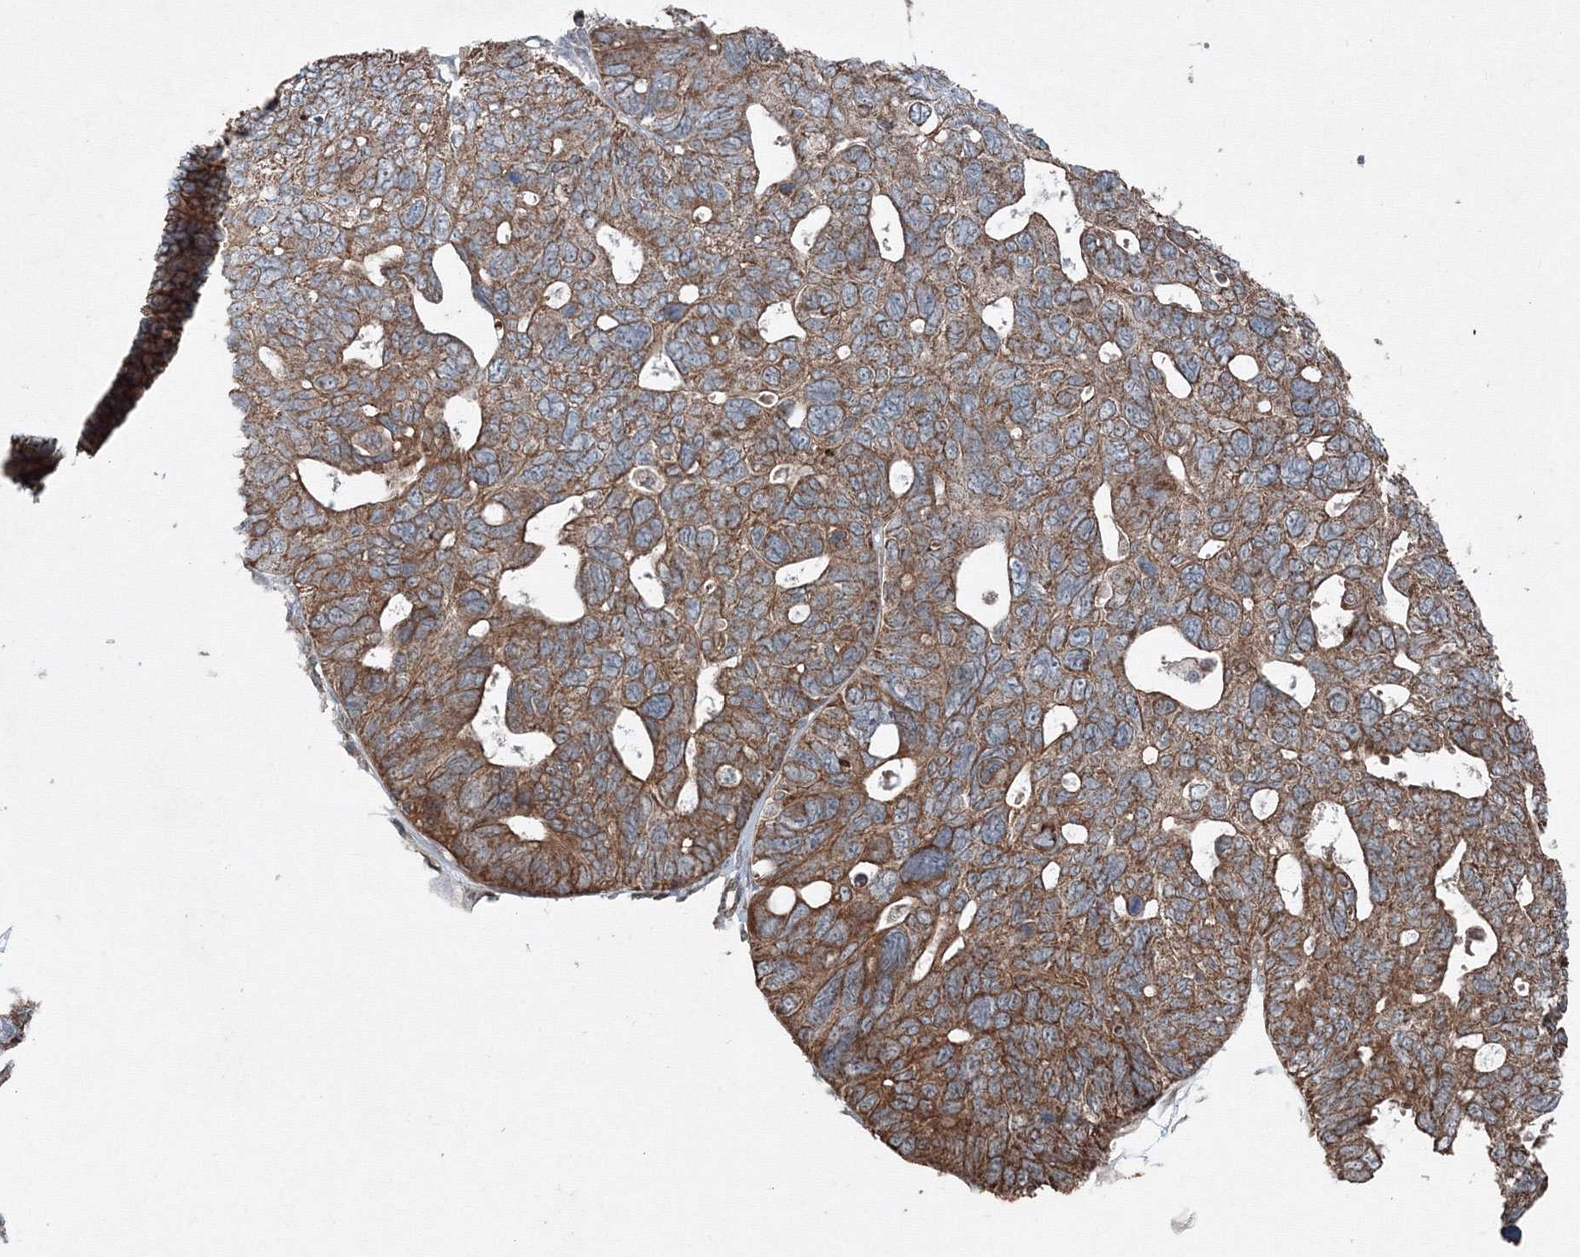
{"staining": {"intensity": "moderate", "quantity": ">75%", "location": "cytoplasmic/membranous"}, "tissue": "ovarian cancer", "cell_type": "Tumor cells", "image_type": "cancer", "snomed": [{"axis": "morphology", "description": "Cystadenocarcinoma, serous, NOS"}, {"axis": "topography", "description": "Ovary"}], "caption": "Moderate cytoplasmic/membranous expression for a protein is identified in about >75% of tumor cells of ovarian cancer (serous cystadenocarcinoma) using IHC.", "gene": "COPS7B", "patient": {"sex": "female", "age": 79}}